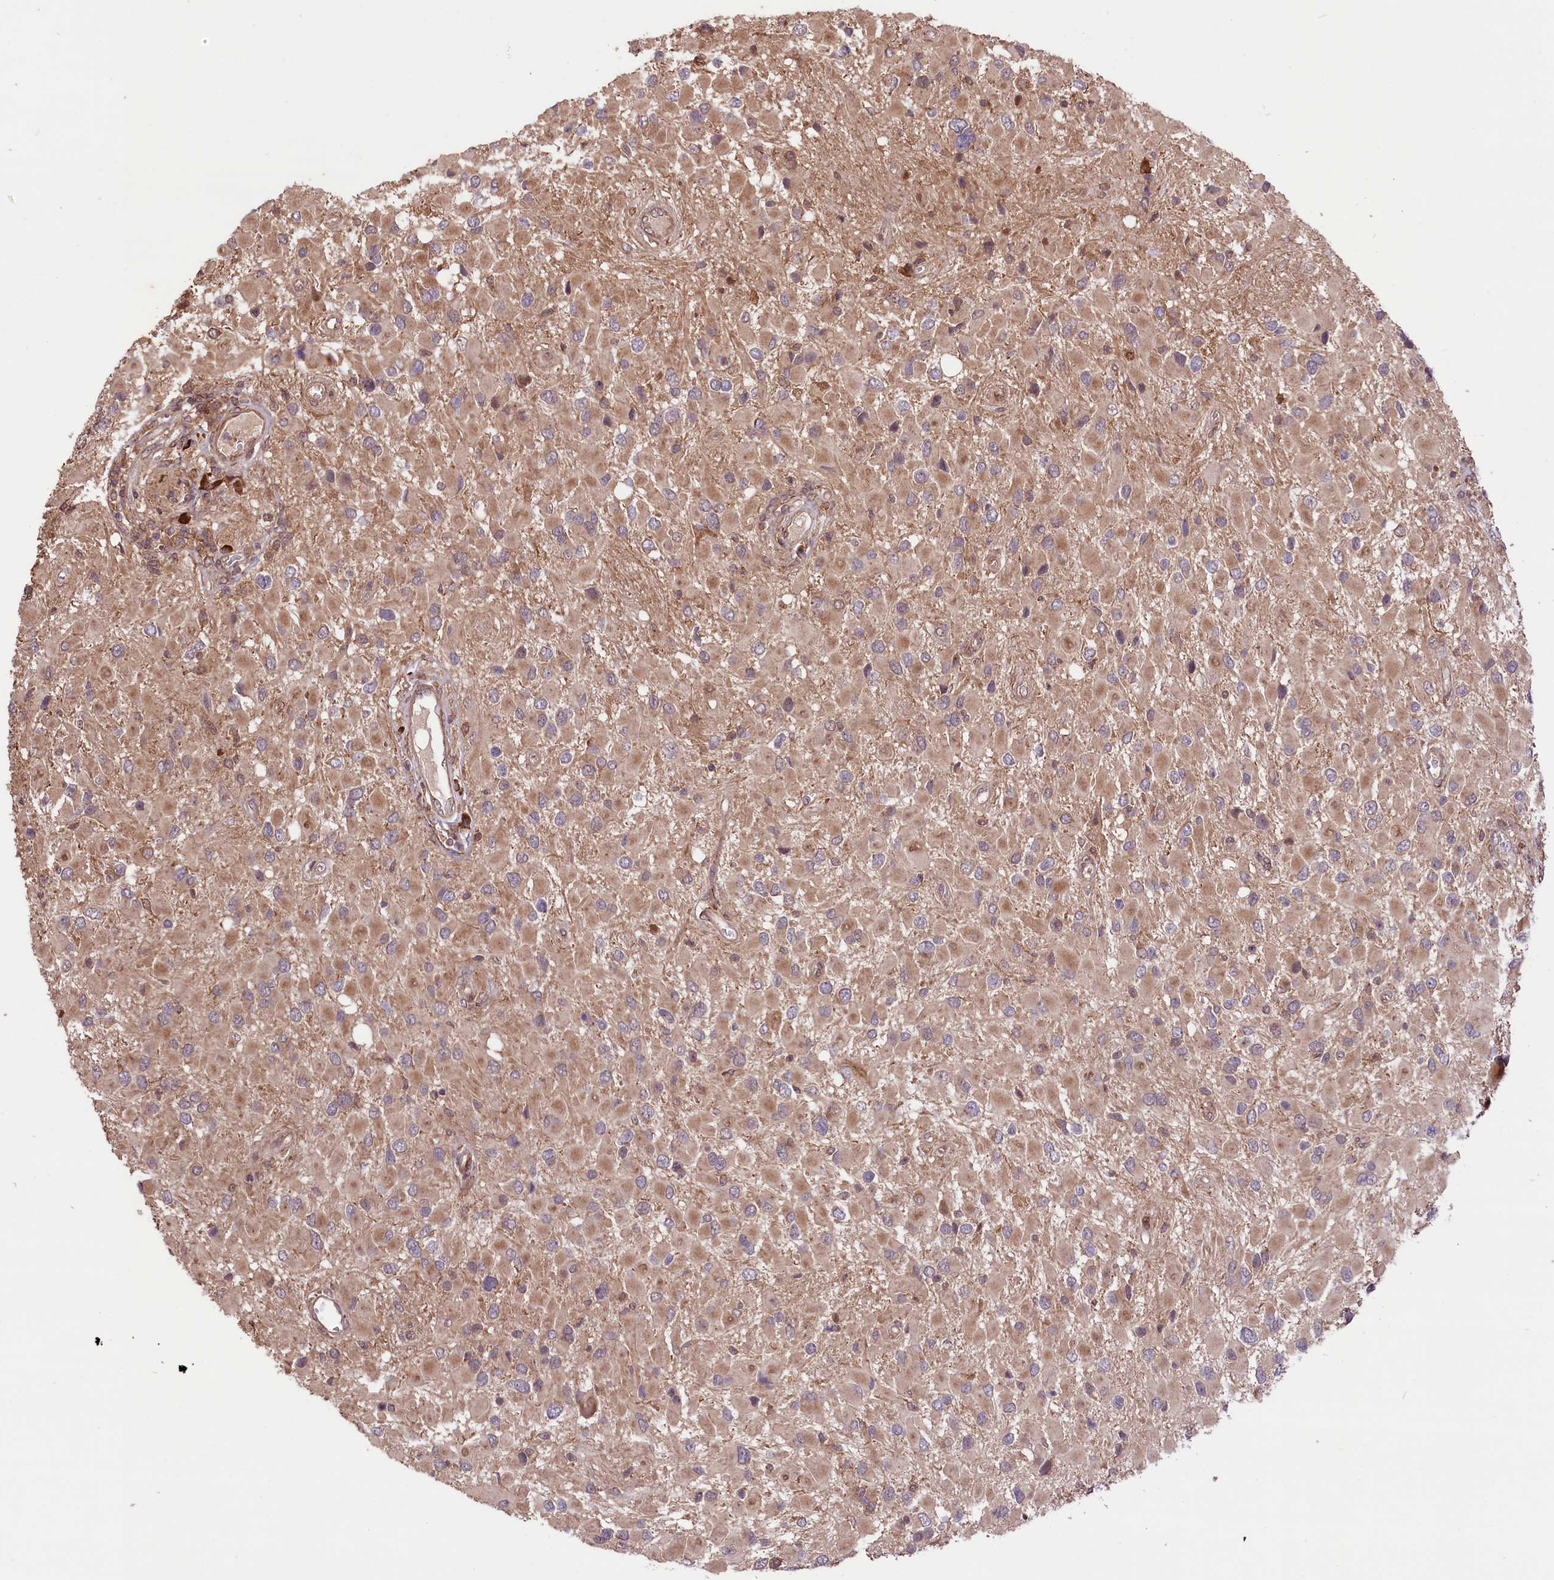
{"staining": {"intensity": "weak", "quantity": ">75%", "location": "cytoplasmic/membranous"}, "tissue": "glioma", "cell_type": "Tumor cells", "image_type": "cancer", "snomed": [{"axis": "morphology", "description": "Glioma, malignant, High grade"}, {"axis": "topography", "description": "Brain"}], "caption": "Tumor cells reveal low levels of weak cytoplasmic/membranous positivity in about >75% of cells in human high-grade glioma (malignant).", "gene": "HDAC5", "patient": {"sex": "male", "age": 53}}